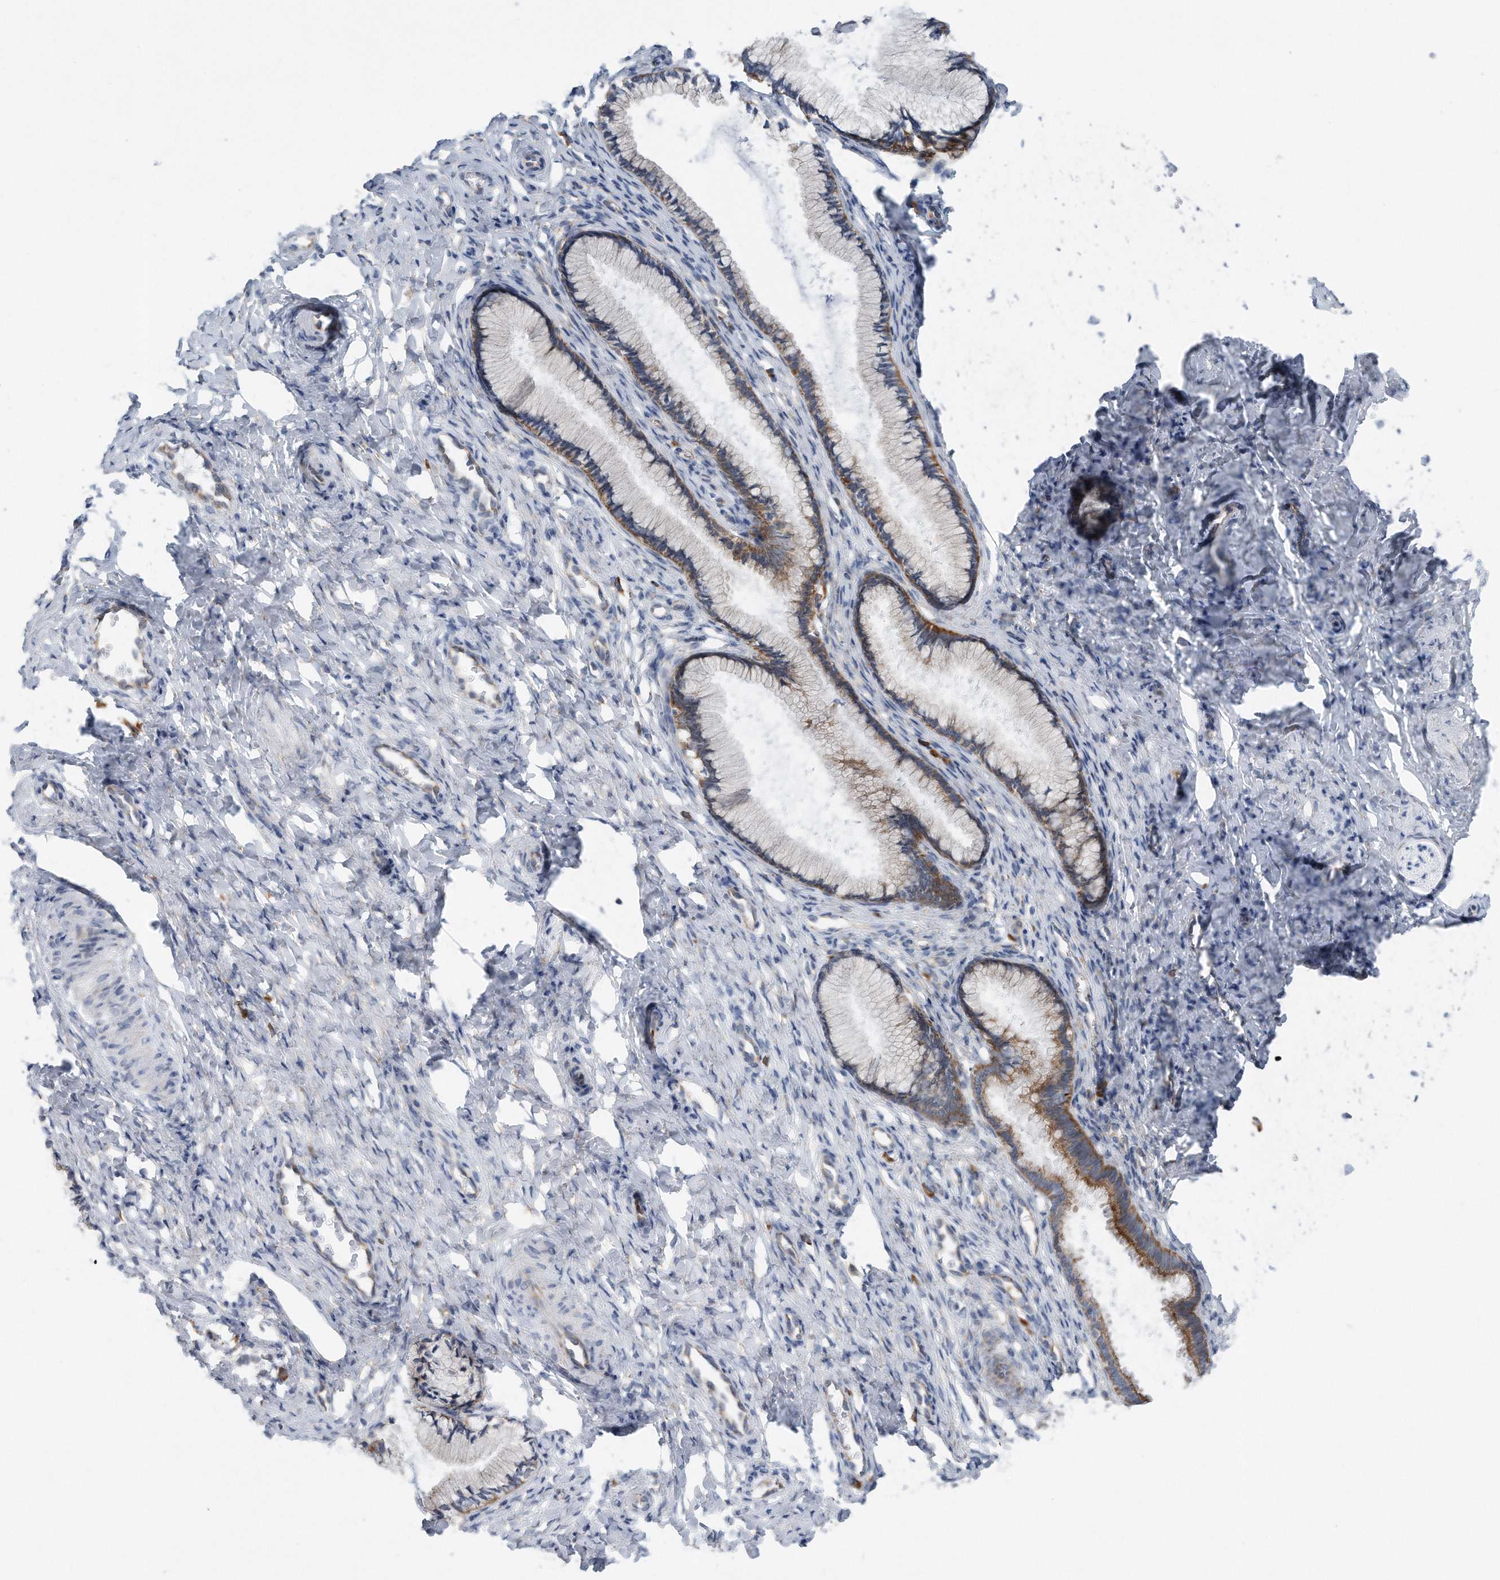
{"staining": {"intensity": "moderate", "quantity": ">75%", "location": "cytoplasmic/membranous"}, "tissue": "cervix", "cell_type": "Glandular cells", "image_type": "normal", "snomed": [{"axis": "morphology", "description": "Normal tissue, NOS"}, {"axis": "topography", "description": "Cervix"}], "caption": "Approximately >75% of glandular cells in normal human cervix show moderate cytoplasmic/membranous protein staining as visualized by brown immunohistochemical staining.", "gene": "RPL26L1", "patient": {"sex": "female", "age": 27}}